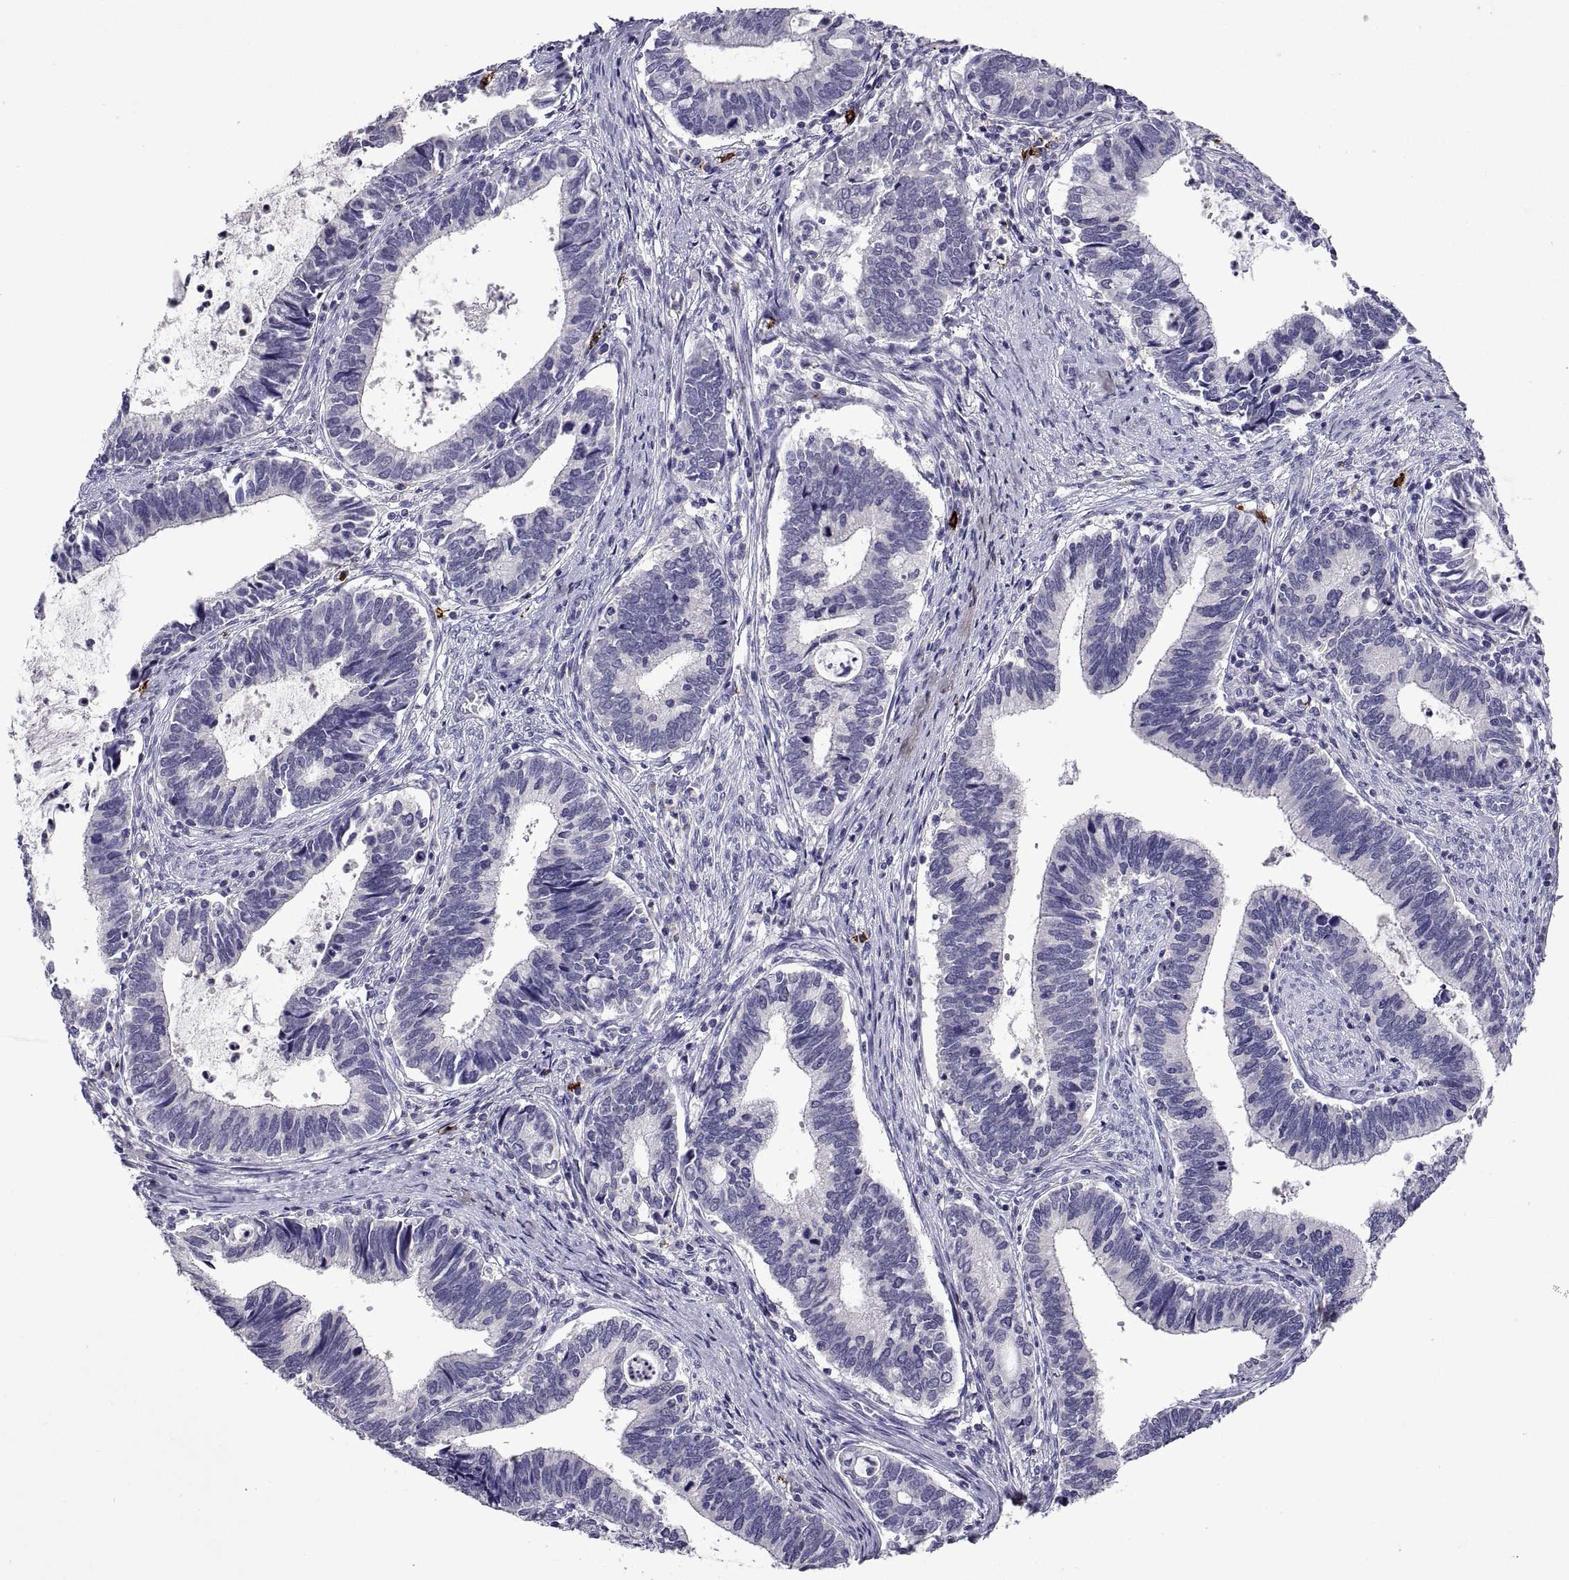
{"staining": {"intensity": "negative", "quantity": "none", "location": "none"}, "tissue": "cervical cancer", "cell_type": "Tumor cells", "image_type": "cancer", "snomed": [{"axis": "morphology", "description": "Adenocarcinoma, NOS"}, {"axis": "topography", "description": "Cervix"}], "caption": "An image of human adenocarcinoma (cervical) is negative for staining in tumor cells.", "gene": "MS4A1", "patient": {"sex": "female", "age": 42}}